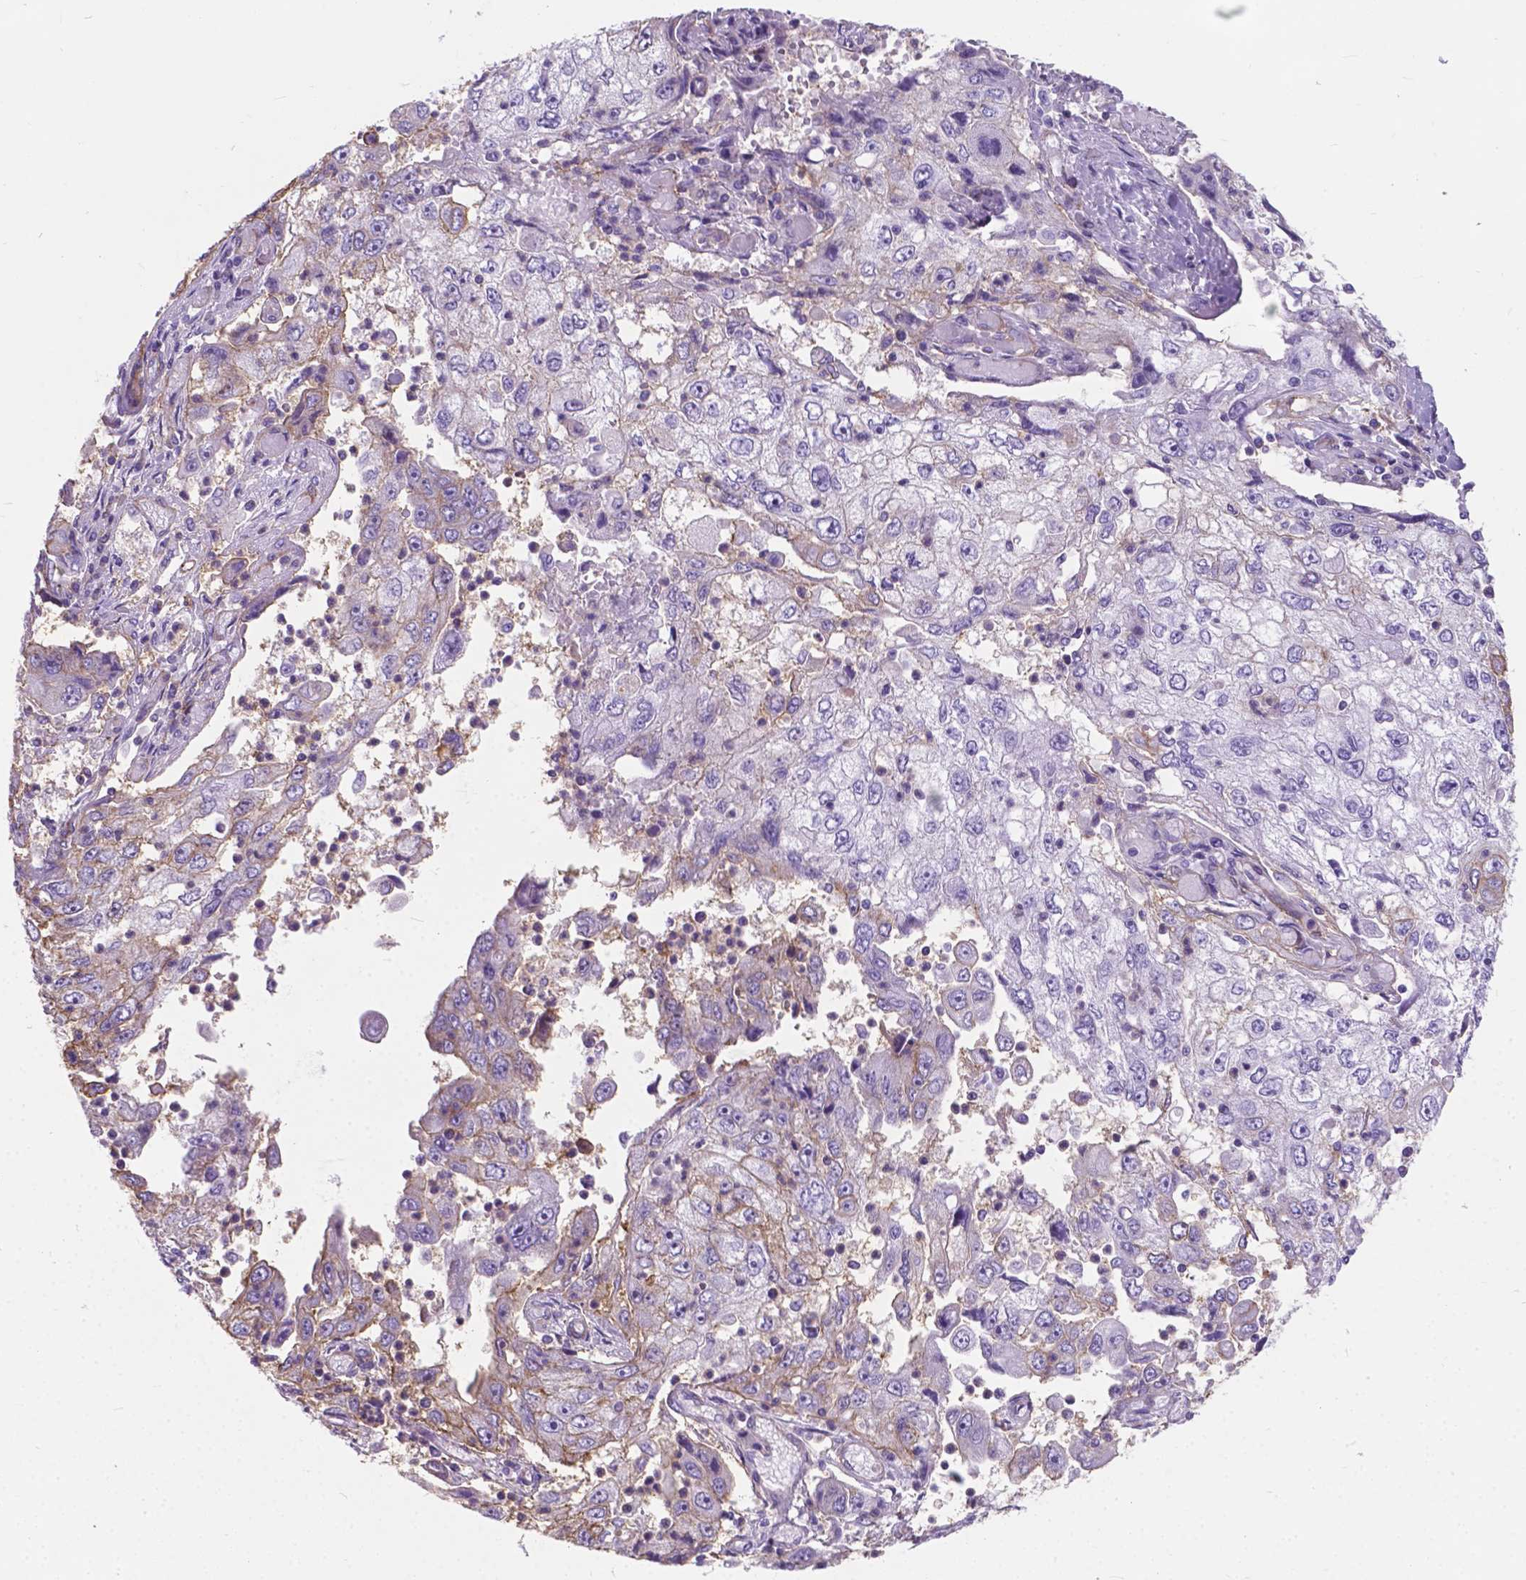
{"staining": {"intensity": "negative", "quantity": "none", "location": "none"}, "tissue": "cervical cancer", "cell_type": "Tumor cells", "image_type": "cancer", "snomed": [{"axis": "morphology", "description": "Squamous cell carcinoma, NOS"}, {"axis": "topography", "description": "Cervix"}], "caption": "This histopathology image is of cervical cancer stained with immunohistochemistry to label a protein in brown with the nuclei are counter-stained blue. There is no expression in tumor cells.", "gene": "KIAA0040", "patient": {"sex": "female", "age": 36}}